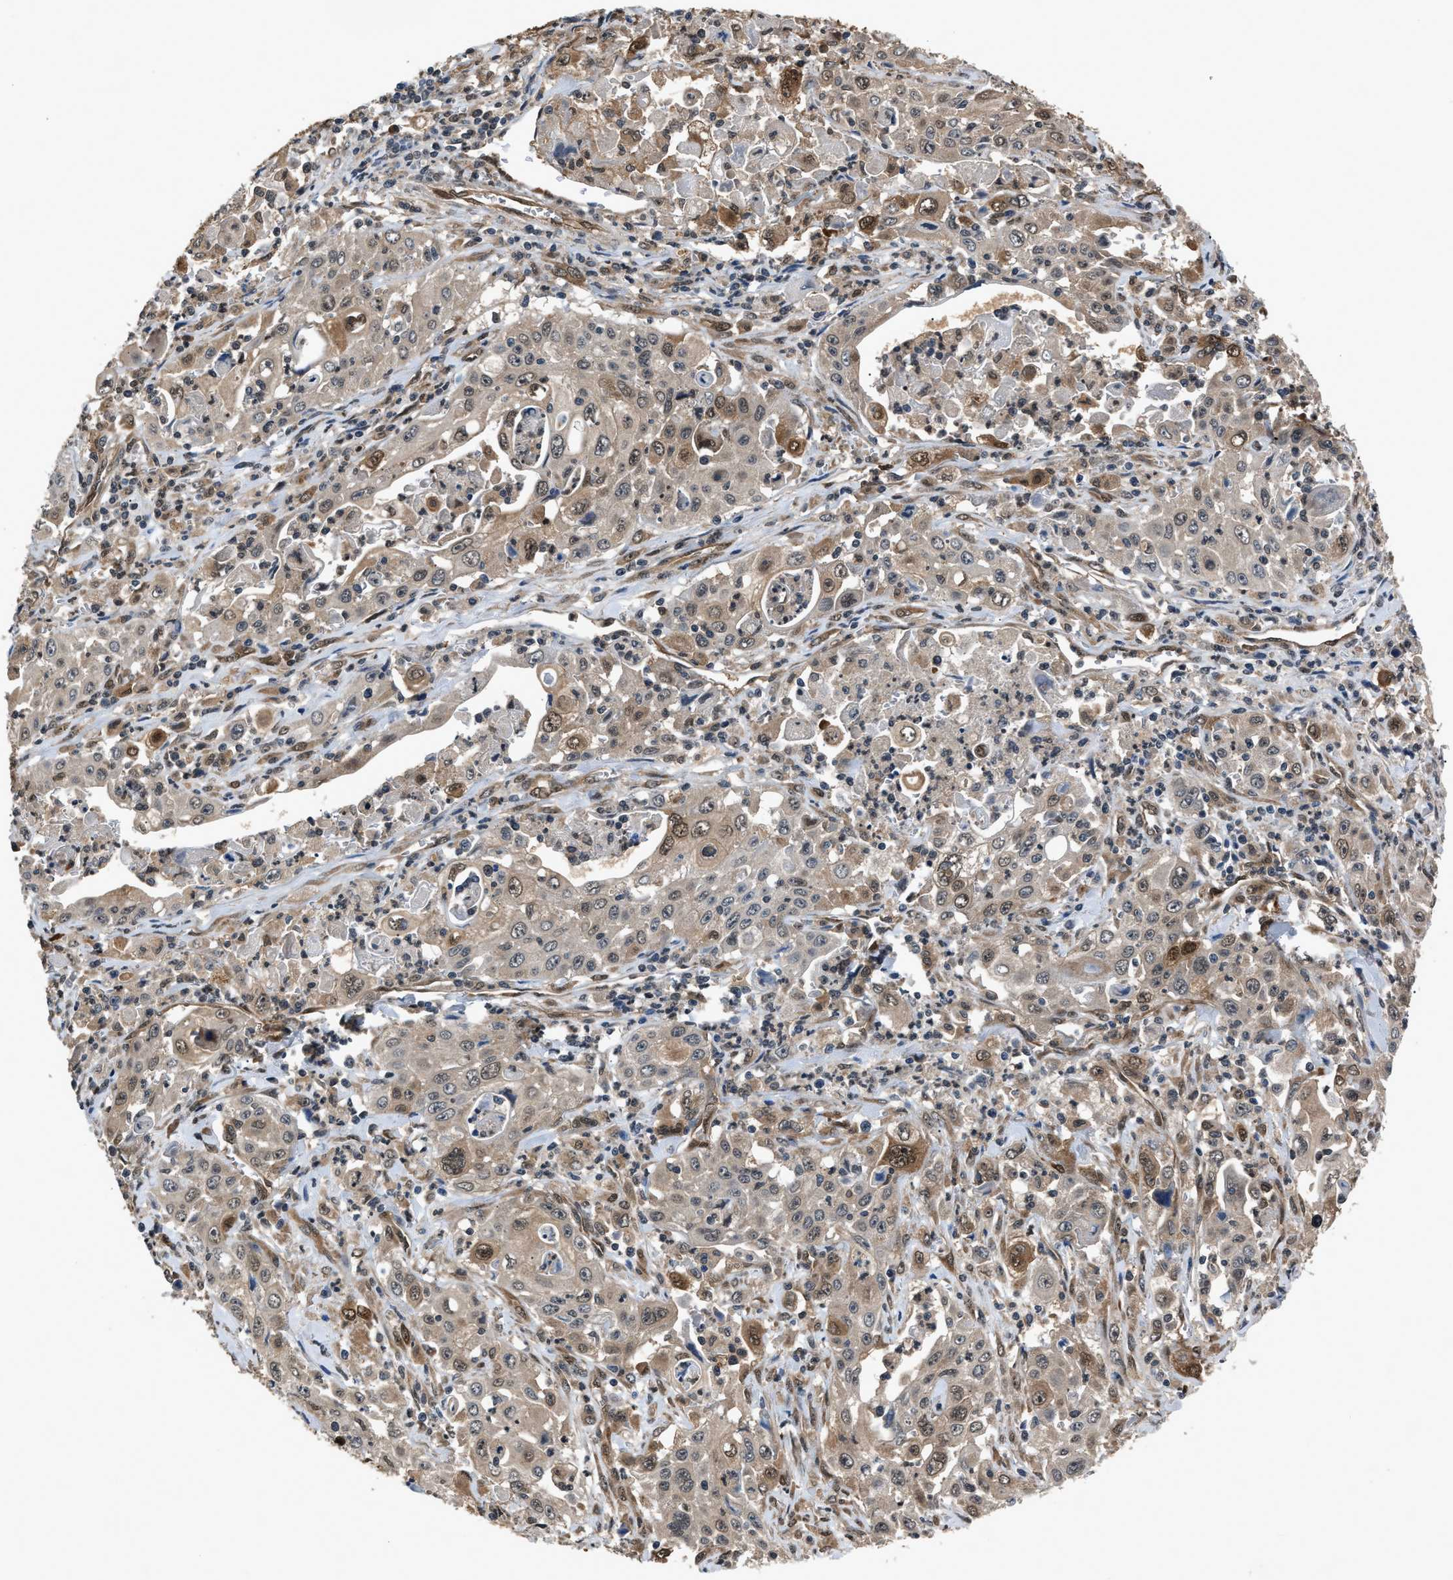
{"staining": {"intensity": "moderate", "quantity": "<25%", "location": "cytoplasmic/membranous,nuclear"}, "tissue": "pancreatic cancer", "cell_type": "Tumor cells", "image_type": "cancer", "snomed": [{"axis": "morphology", "description": "Adenocarcinoma, NOS"}, {"axis": "topography", "description": "Pancreas"}], "caption": "Protein staining shows moderate cytoplasmic/membranous and nuclear positivity in about <25% of tumor cells in pancreatic cancer (adenocarcinoma).", "gene": "TP53I3", "patient": {"sex": "male", "age": 70}}